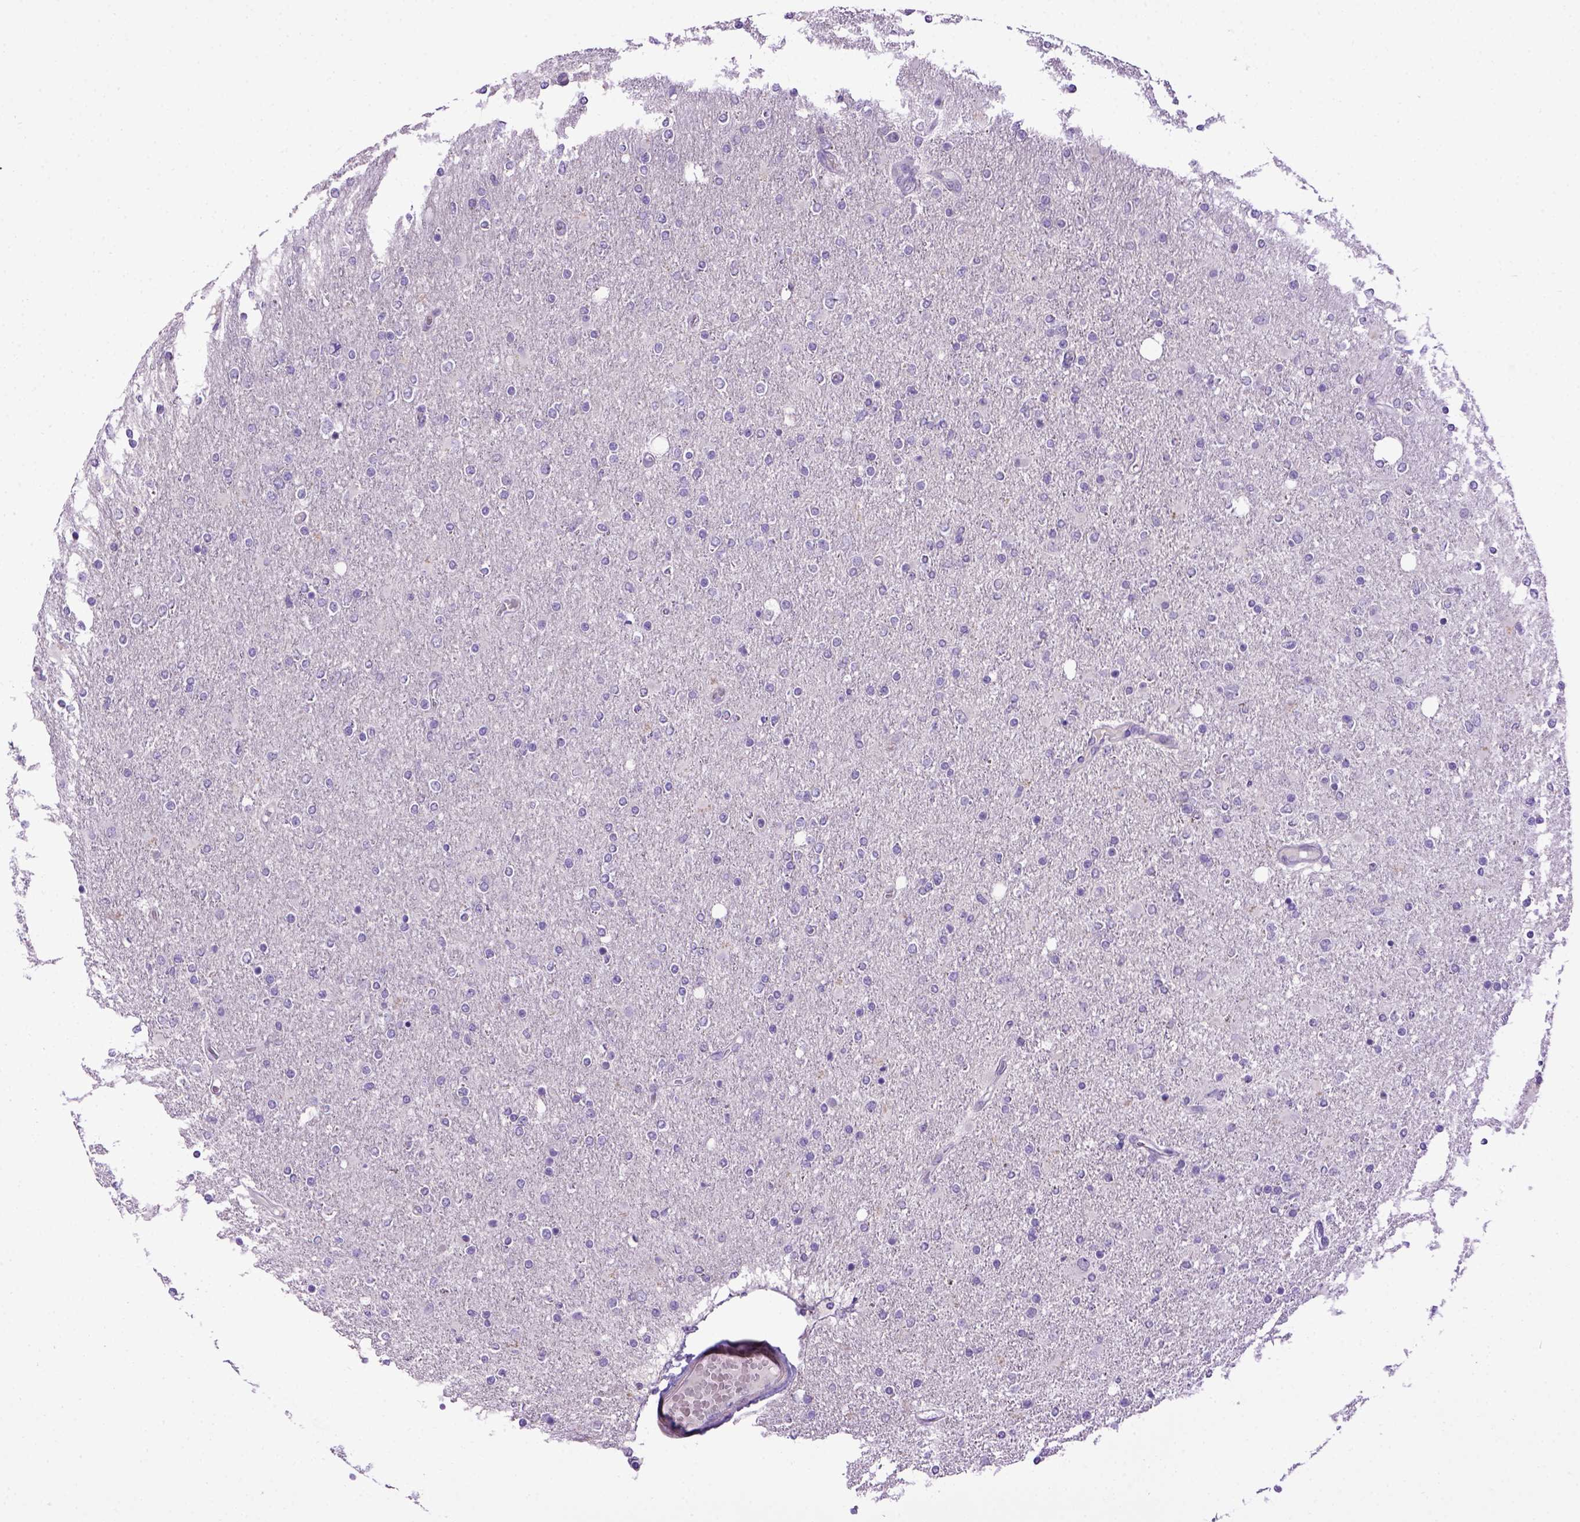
{"staining": {"intensity": "negative", "quantity": "none", "location": "none"}, "tissue": "glioma", "cell_type": "Tumor cells", "image_type": "cancer", "snomed": [{"axis": "morphology", "description": "Glioma, malignant, High grade"}, {"axis": "topography", "description": "Cerebral cortex"}], "caption": "IHC of human high-grade glioma (malignant) demonstrates no staining in tumor cells.", "gene": "CDH1", "patient": {"sex": "male", "age": 70}}